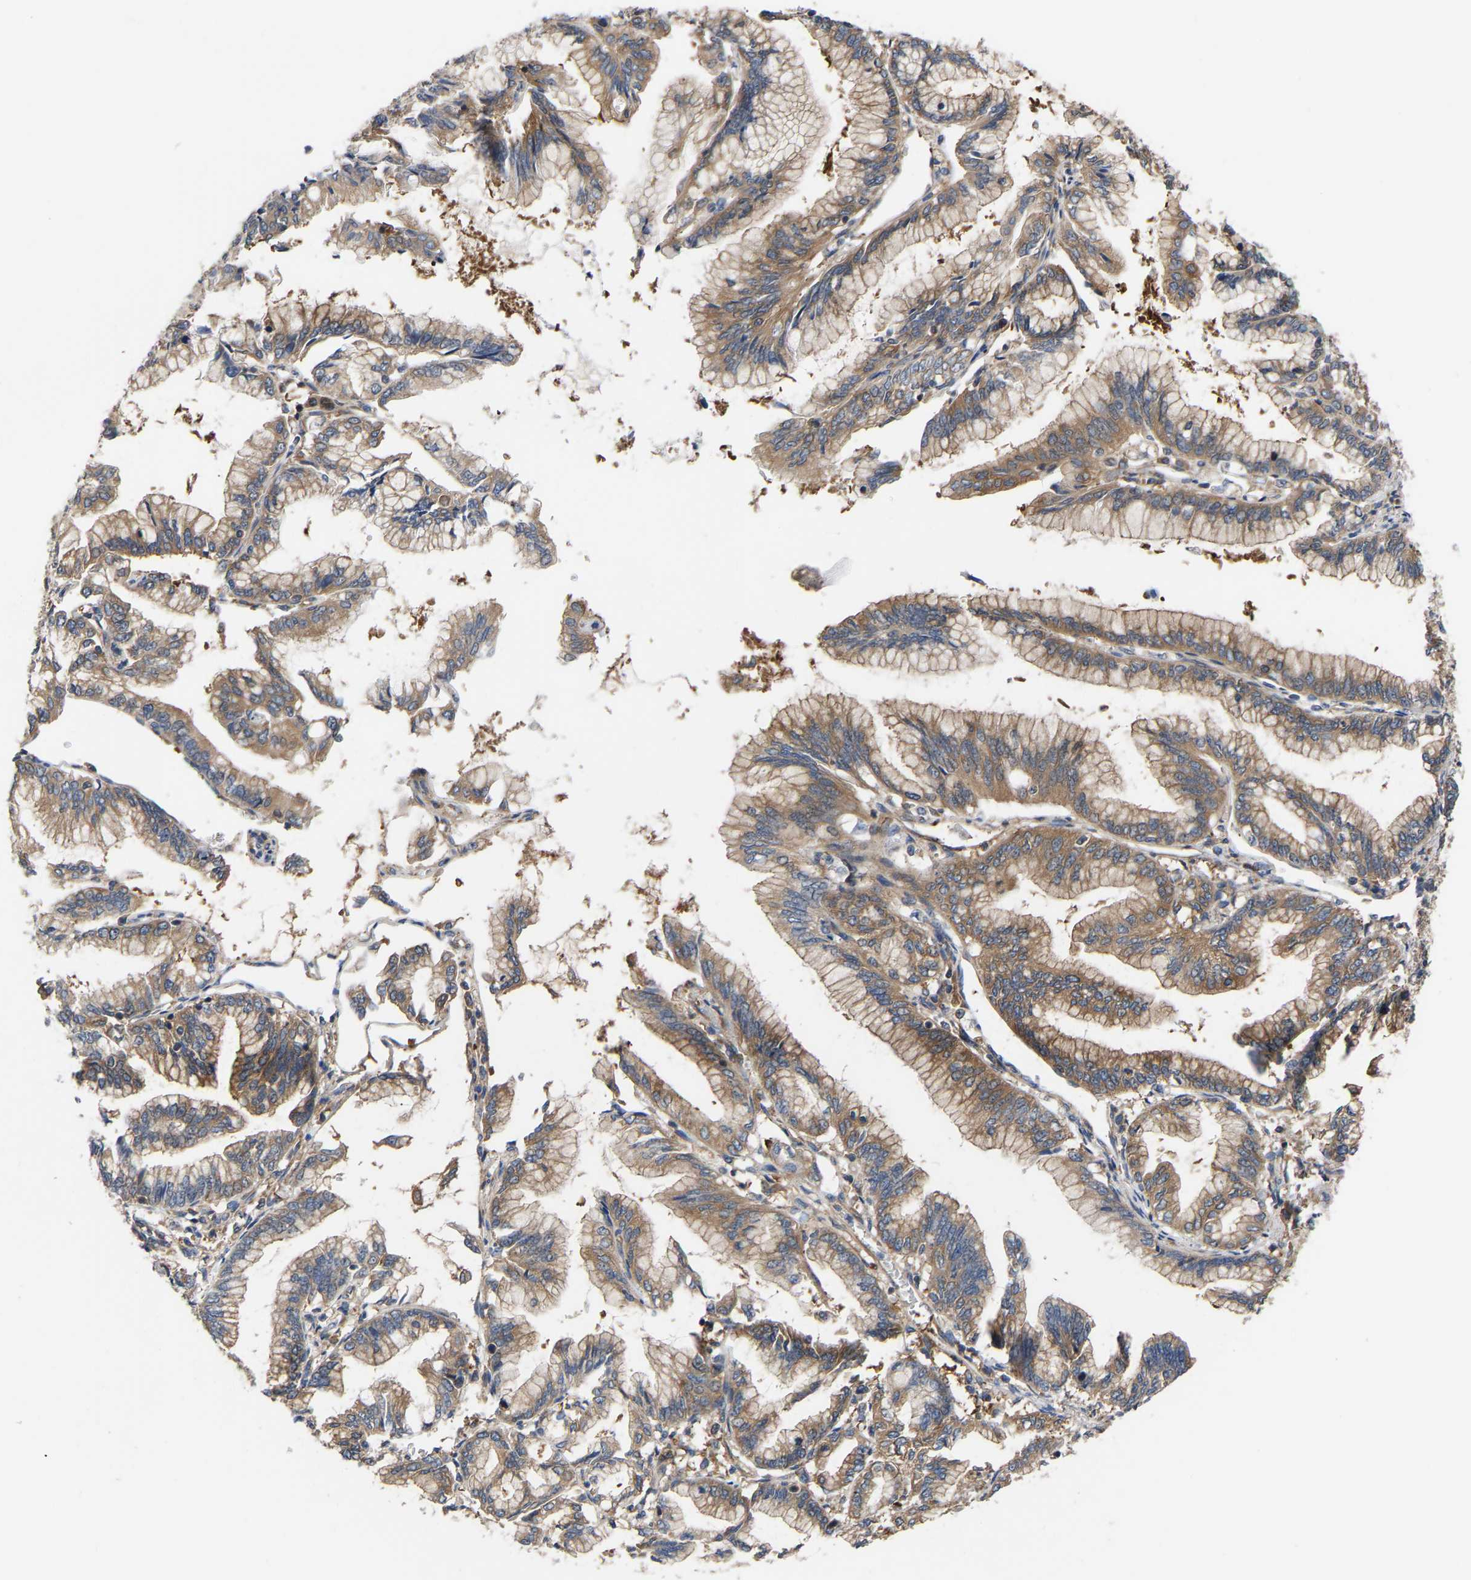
{"staining": {"intensity": "moderate", "quantity": ">75%", "location": "cytoplasmic/membranous"}, "tissue": "pancreatic cancer", "cell_type": "Tumor cells", "image_type": "cancer", "snomed": [{"axis": "morphology", "description": "Adenocarcinoma, NOS"}, {"axis": "topography", "description": "Pancreas"}], "caption": "This is a histology image of immunohistochemistry (IHC) staining of adenocarcinoma (pancreatic), which shows moderate positivity in the cytoplasmic/membranous of tumor cells.", "gene": "LAPTM4B", "patient": {"sex": "female", "age": 64}}